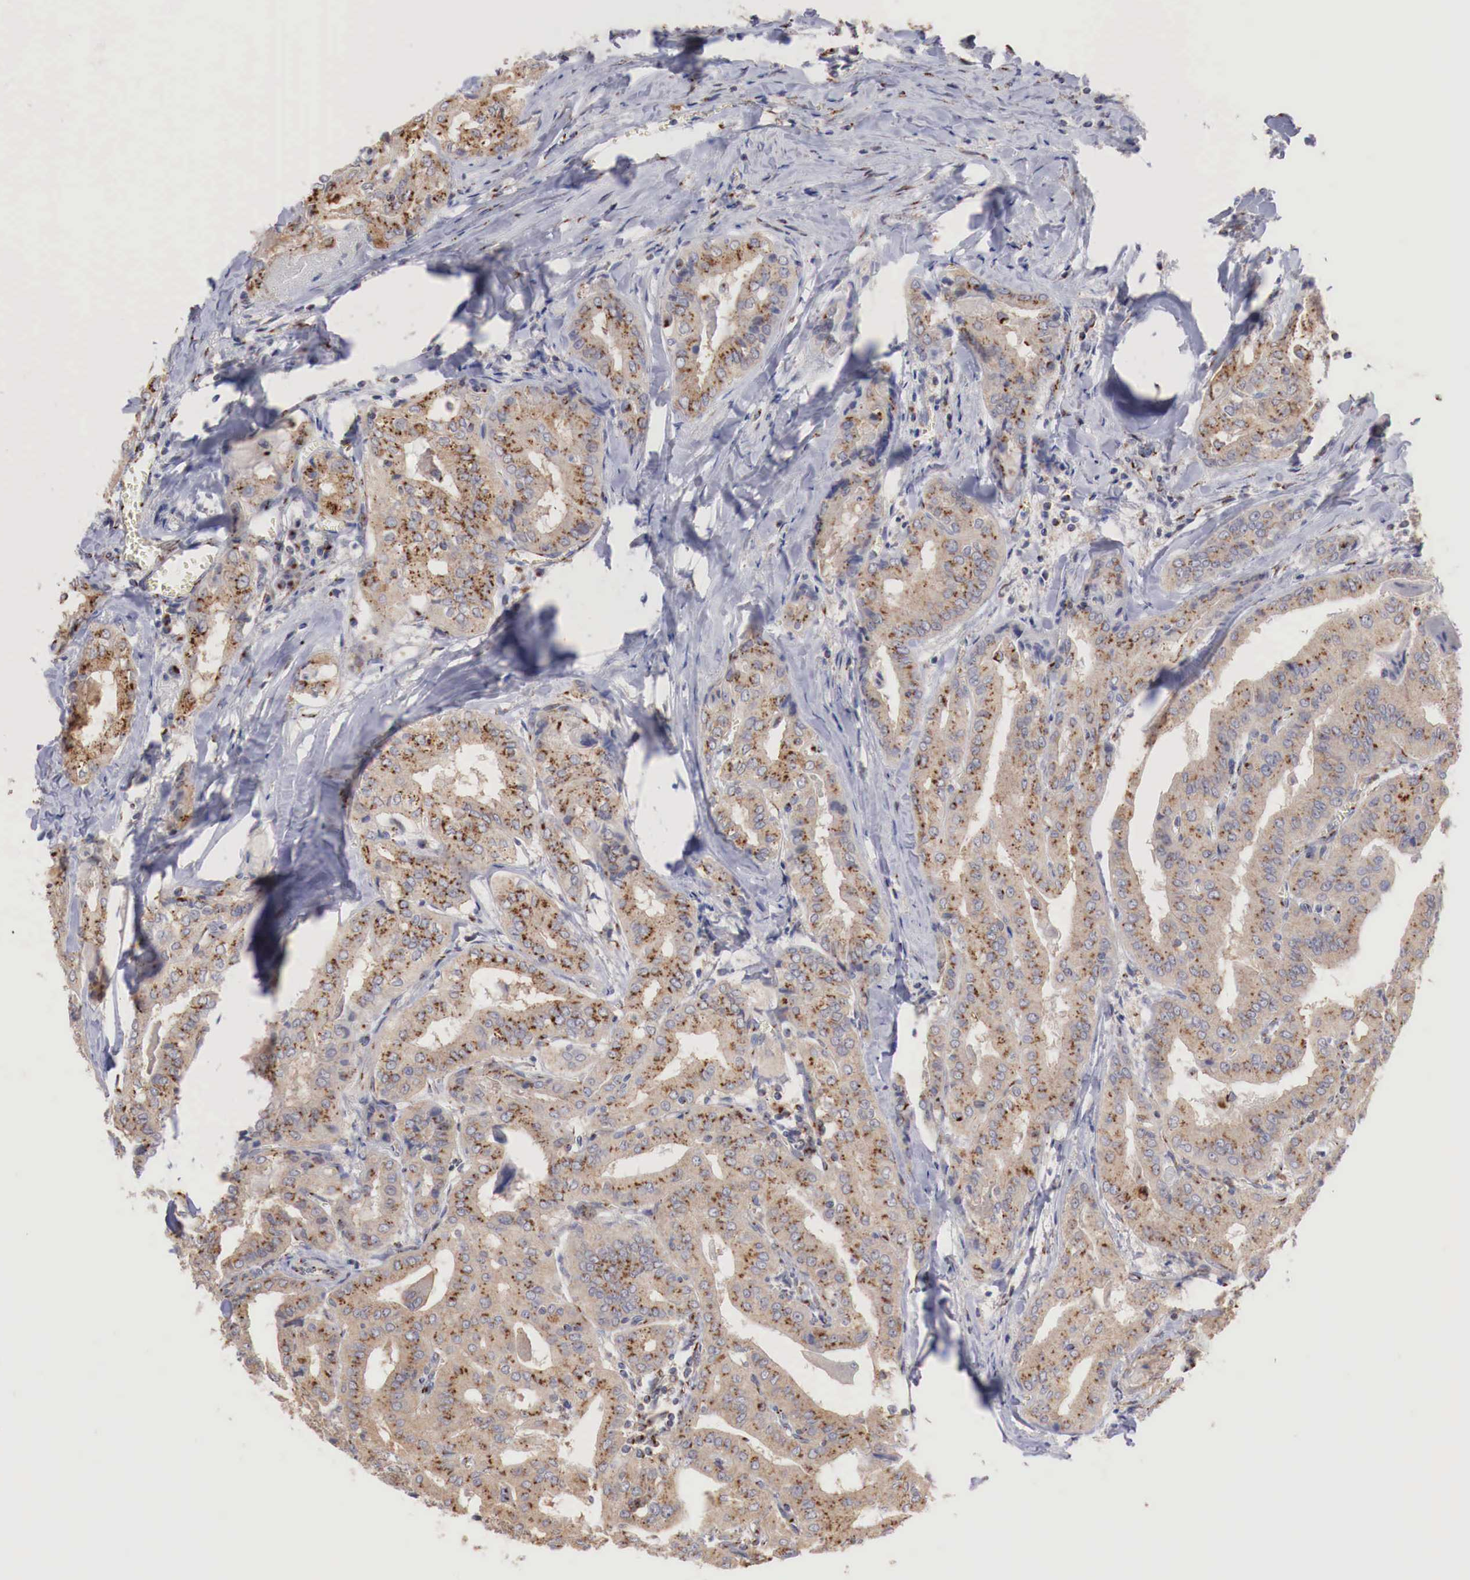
{"staining": {"intensity": "moderate", "quantity": ">75%", "location": "cytoplasmic/membranous"}, "tissue": "thyroid cancer", "cell_type": "Tumor cells", "image_type": "cancer", "snomed": [{"axis": "morphology", "description": "Papillary adenocarcinoma, NOS"}, {"axis": "topography", "description": "Thyroid gland"}], "caption": "Brown immunohistochemical staining in thyroid cancer demonstrates moderate cytoplasmic/membranous expression in about >75% of tumor cells.", "gene": "SYAP1", "patient": {"sex": "female", "age": 71}}